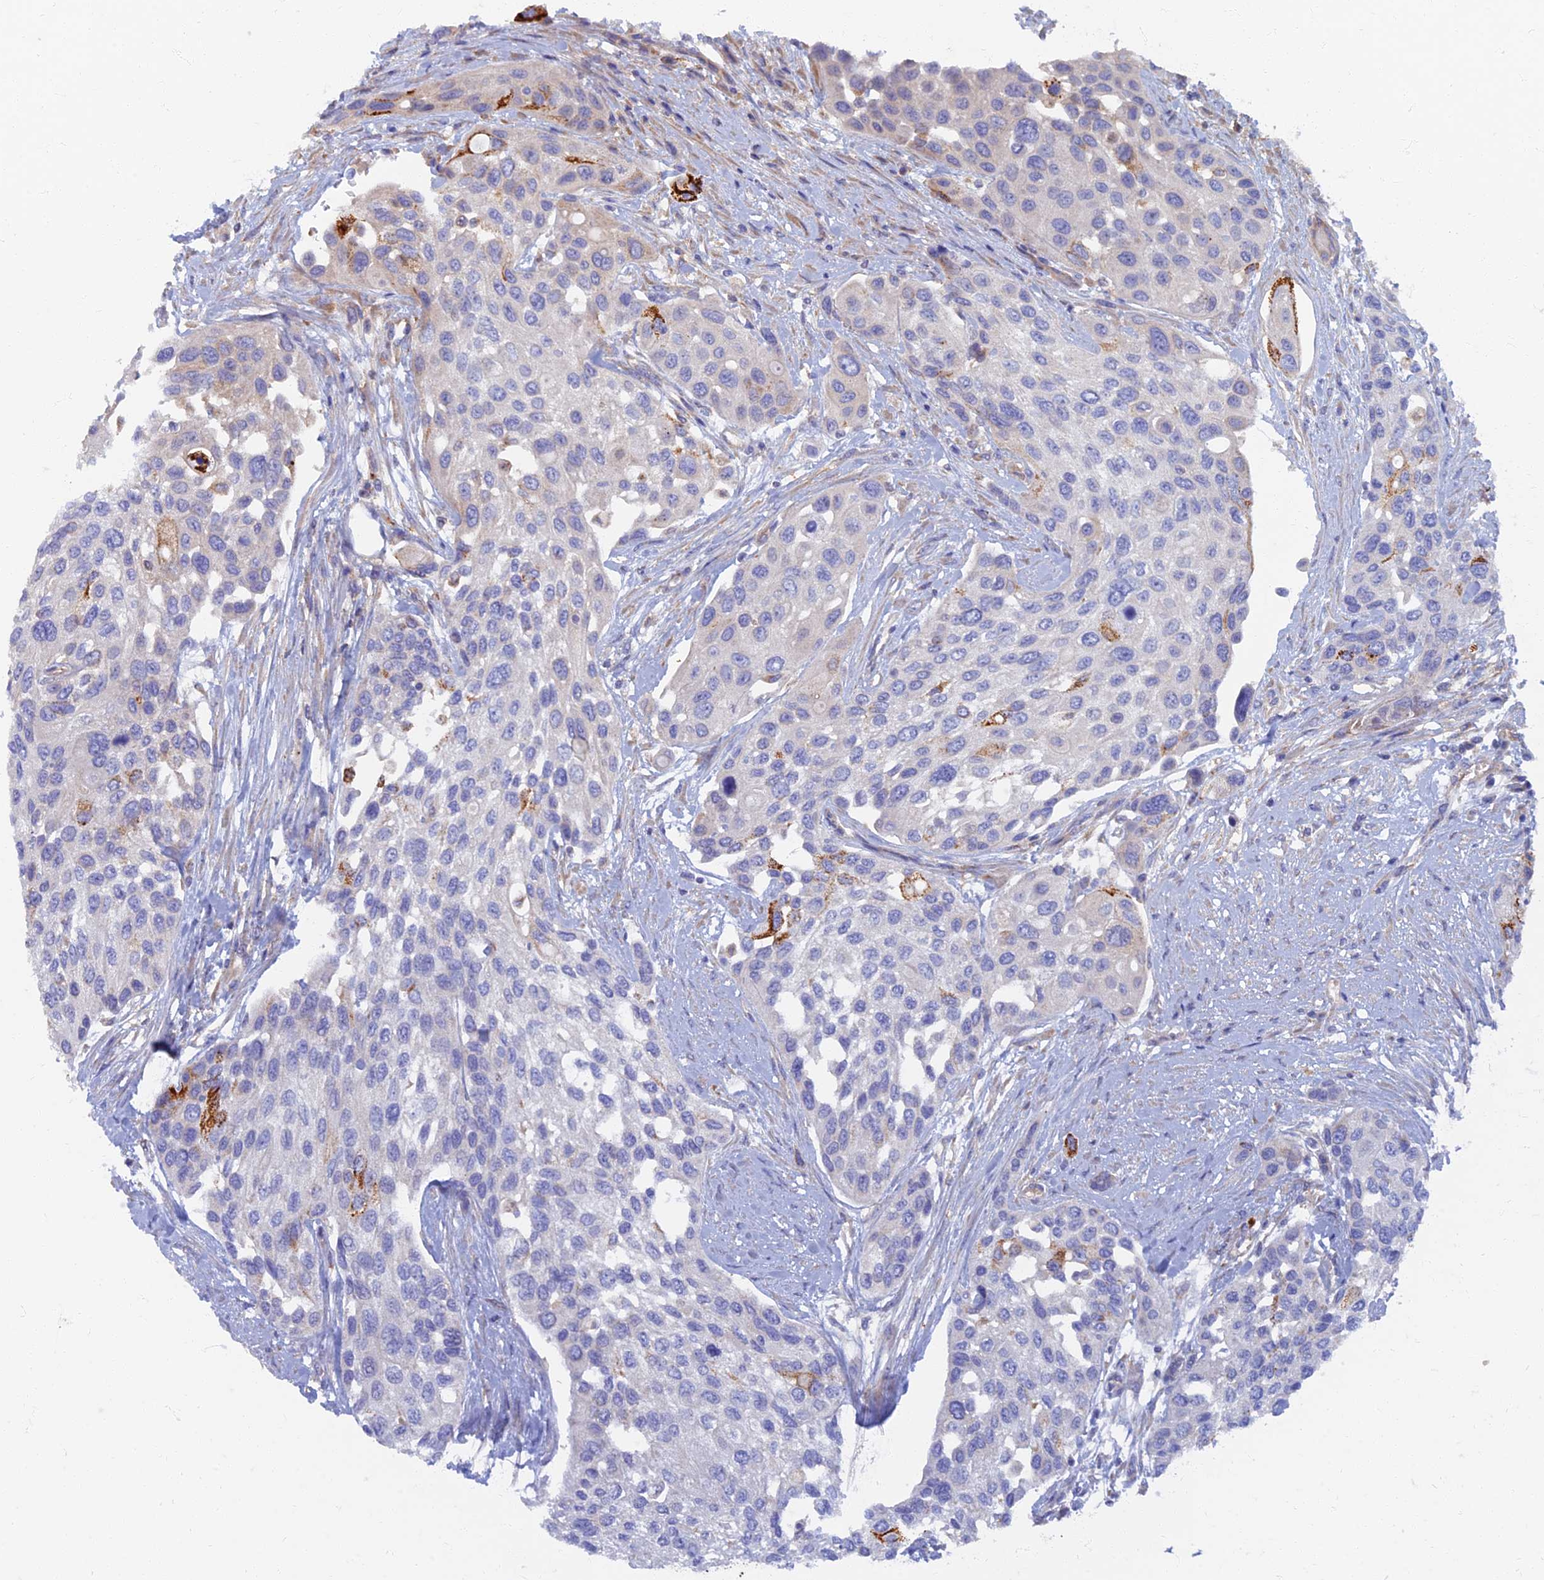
{"staining": {"intensity": "moderate", "quantity": "<25%", "location": "cytoplasmic/membranous"}, "tissue": "urothelial cancer", "cell_type": "Tumor cells", "image_type": "cancer", "snomed": [{"axis": "morphology", "description": "Normal tissue, NOS"}, {"axis": "morphology", "description": "Urothelial carcinoma, High grade"}, {"axis": "topography", "description": "Vascular tissue"}, {"axis": "topography", "description": "Urinary bladder"}], "caption": "This is a photomicrograph of immunohistochemistry (IHC) staining of urothelial carcinoma (high-grade), which shows moderate staining in the cytoplasmic/membranous of tumor cells.", "gene": "TMEM44", "patient": {"sex": "female", "age": 56}}